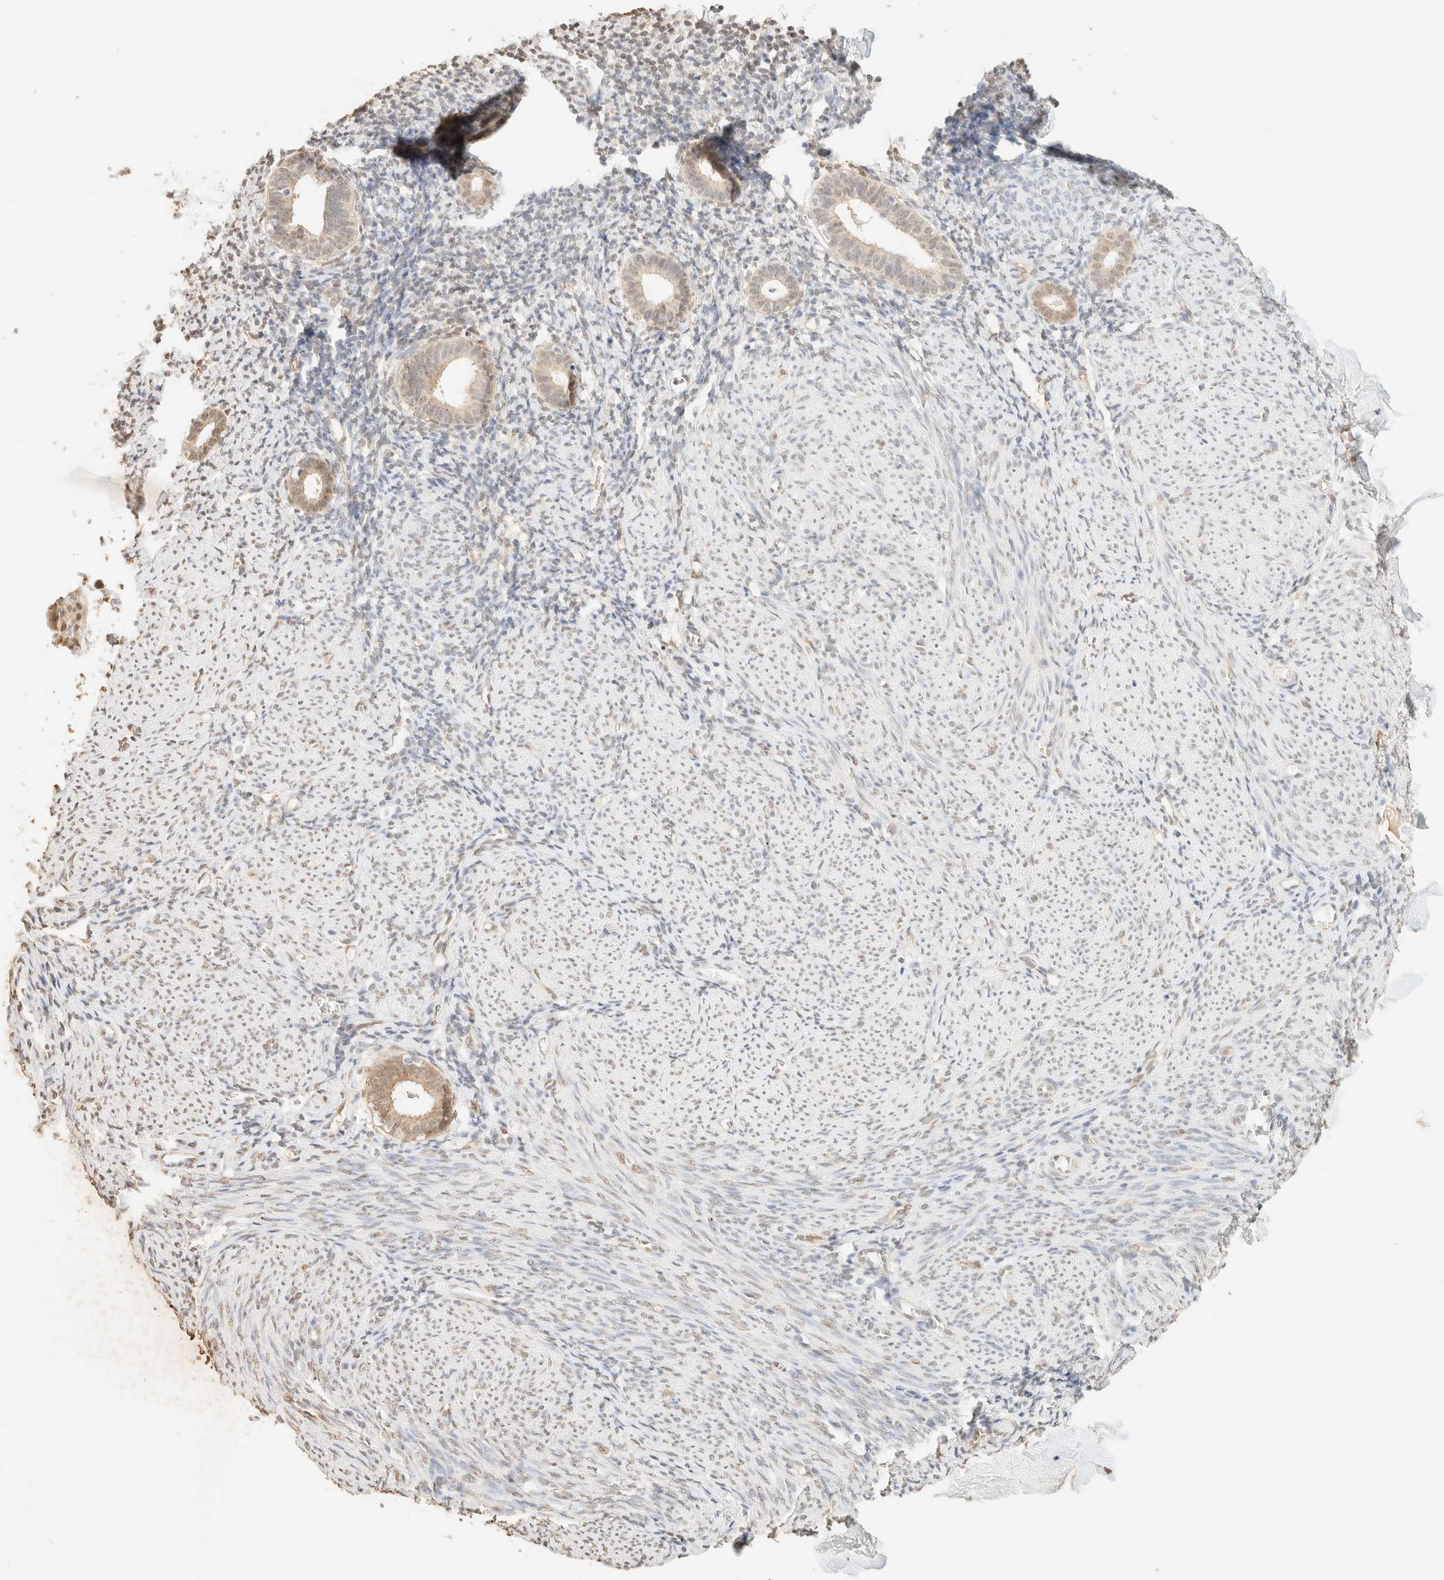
{"staining": {"intensity": "weak", "quantity": "25%-75%", "location": "nuclear"}, "tissue": "endometrium", "cell_type": "Cells in endometrial stroma", "image_type": "normal", "snomed": [{"axis": "morphology", "description": "Normal tissue, NOS"}, {"axis": "morphology", "description": "Adenocarcinoma, NOS"}, {"axis": "topography", "description": "Endometrium"}], "caption": "A histopathology image of endometrium stained for a protein shows weak nuclear brown staining in cells in endometrial stroma. (IHC, brightfield microscopy, high magnification).", "gene": "S100A13", "patient": {"sex": "female", "age": 57}}